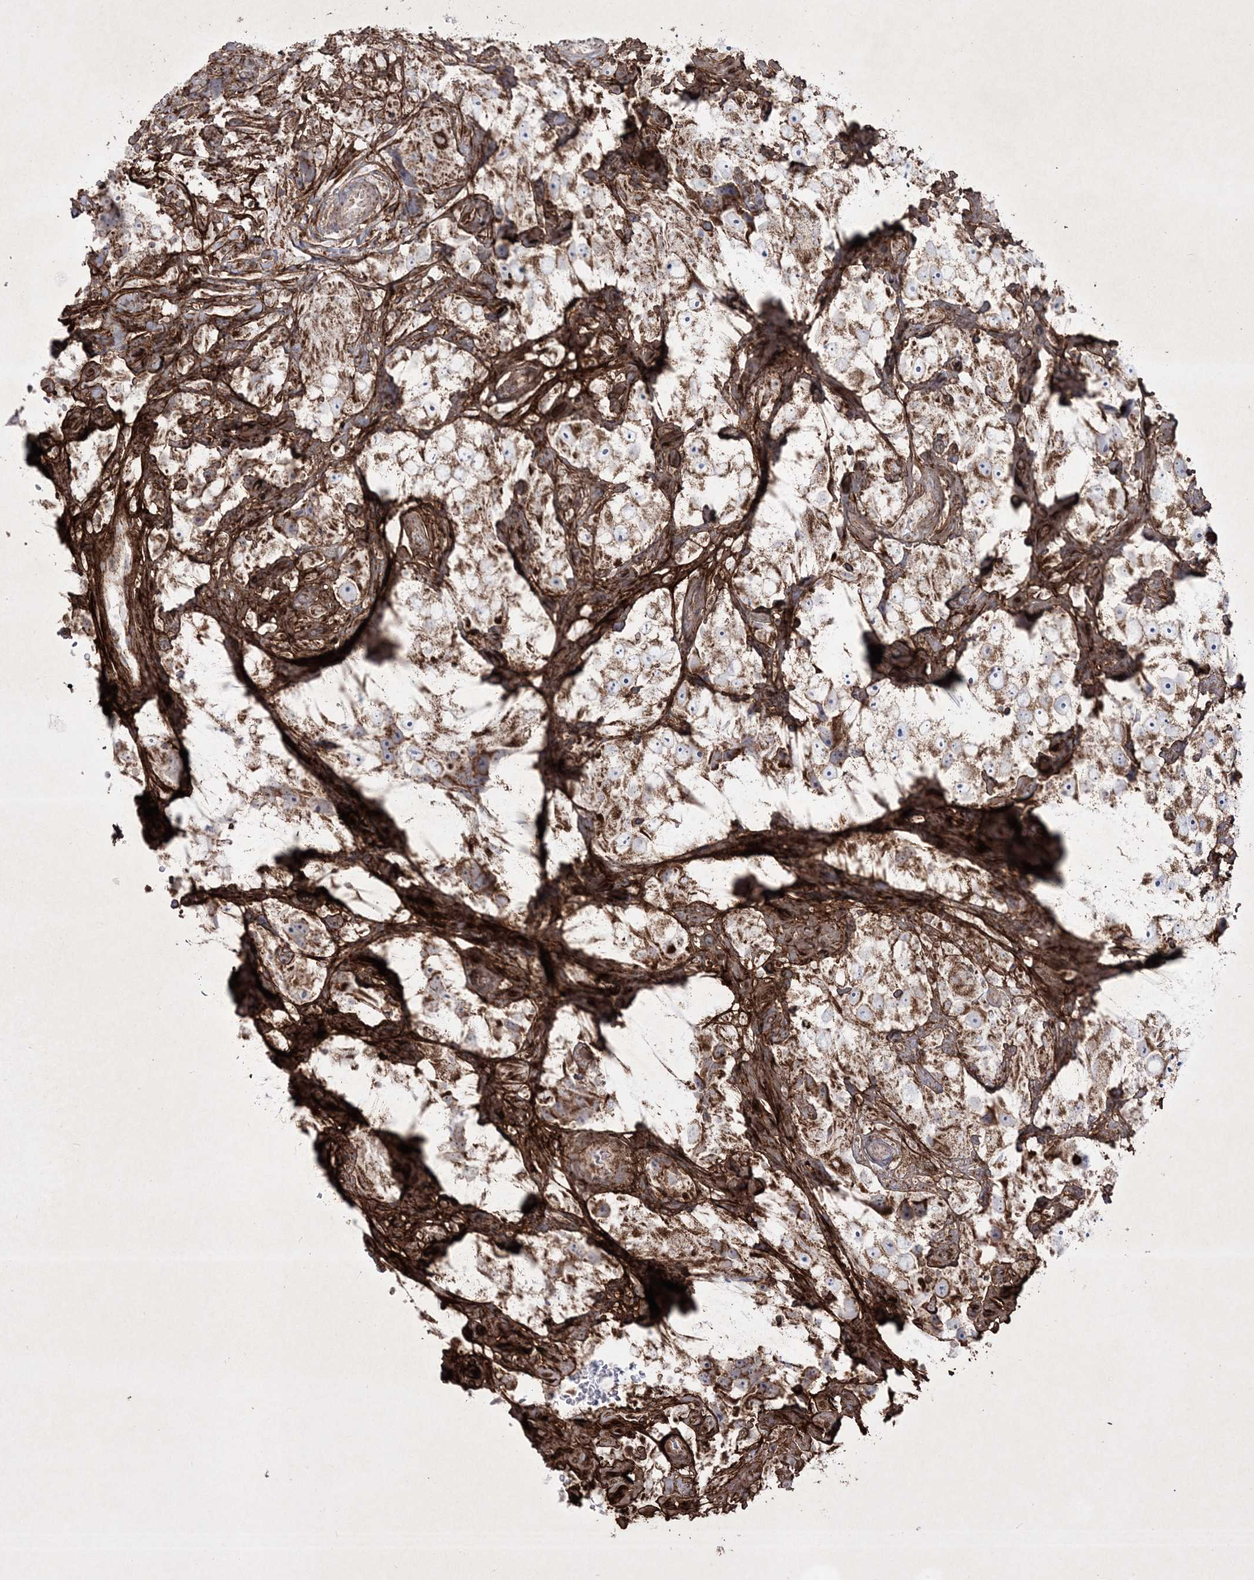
{"staining": {"intensity": "moderate", "quantity": ">75%", "location": "cytoplasmic/membranous"}, "tissue": "testis cancer", "cell_type": "Tumor cells", "image_type": "cancer", "snomed": [{"axis": "morphology", "description": "Seminoma, NOS"}, {"axis": "topography", "description": "Testis"}], "caption": "An immunohistochemistry photomicrograph of neoplastic tissue is shown. Protein staining in brown highlights moderate cytoplasmic/membranous positivity in testis cancer within tumor cells.", "gene": "RICTOR", "patient": {"sex": "male", "age": 49}}